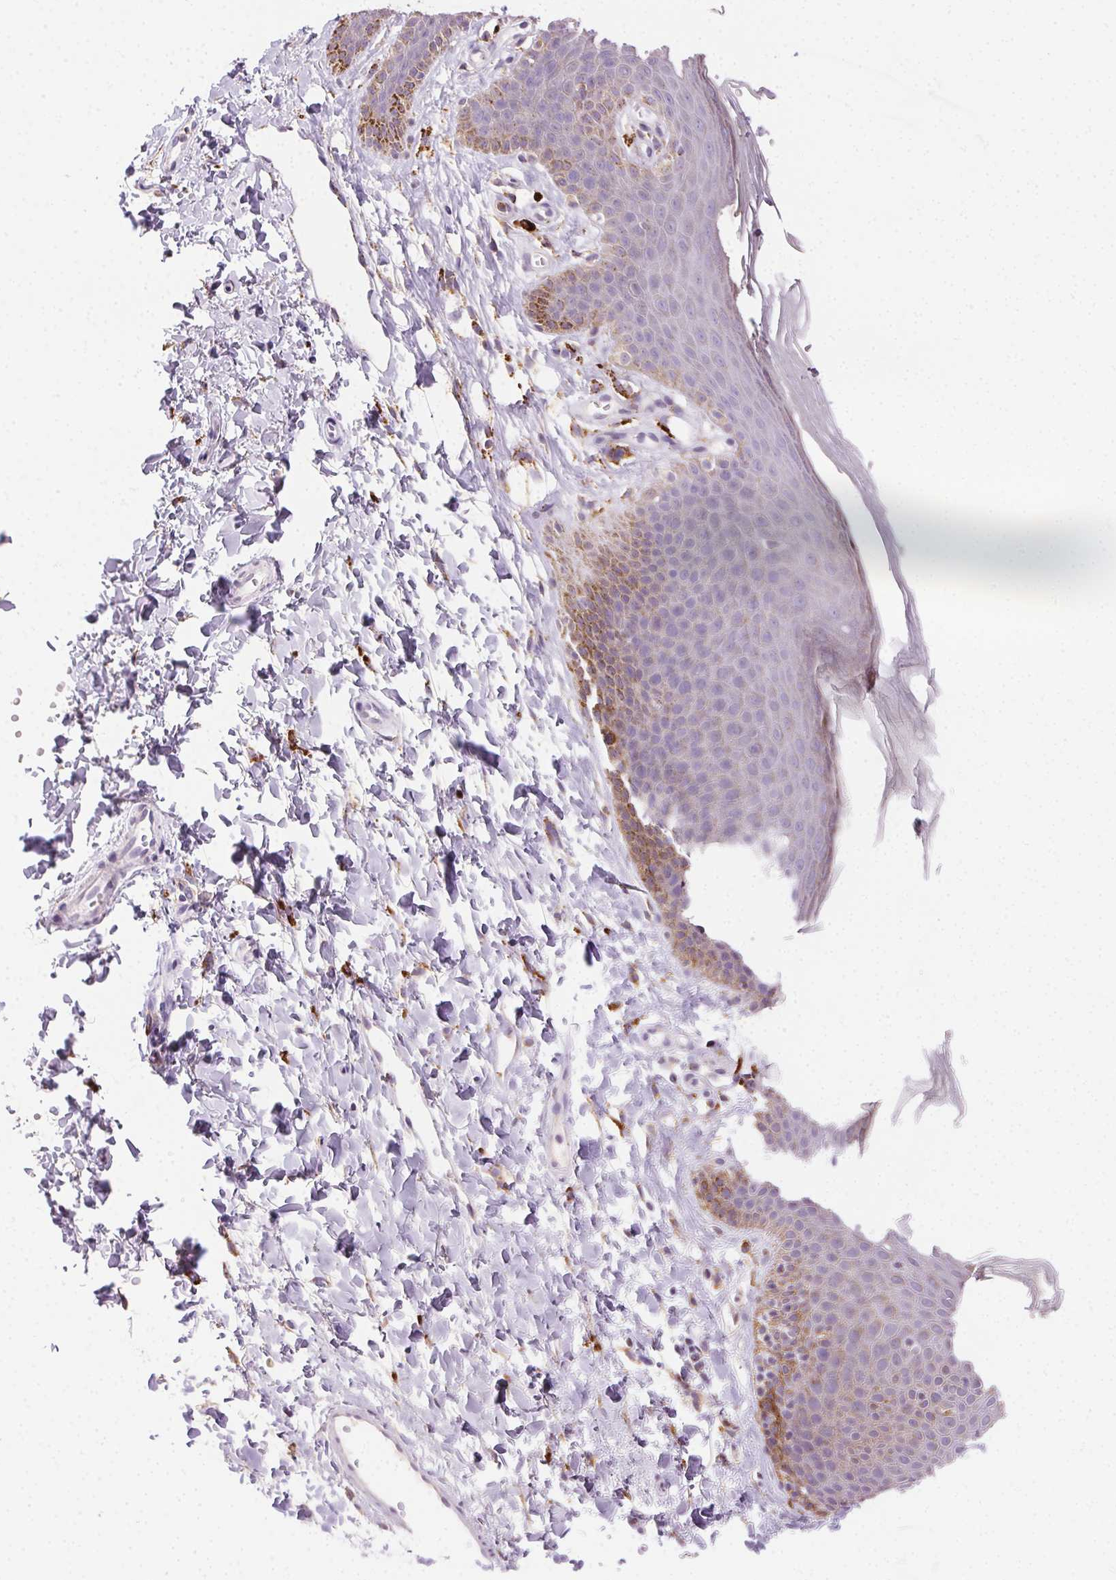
{"staining": {"intensity": "moderate", "quantity": "<25%", "location": "cytoplasmic/membranous"}, "tissue": "skin", "cell_type": "Epidermal cells", "image_type": "normal", "snomed": [{"axis": "morphology", "description": "Normal tissue, NOS"}, {"axis": "topography", "description": "Anal"}], "caption": "An image showing moderate cytoplasmic/membranous staining in approximately <25% of epidermal cells in benign skin, as visualized by brown immunohistochemical staining.", "gene": "SCPEP1", "patient": {"sex": "male", "age": 53}}